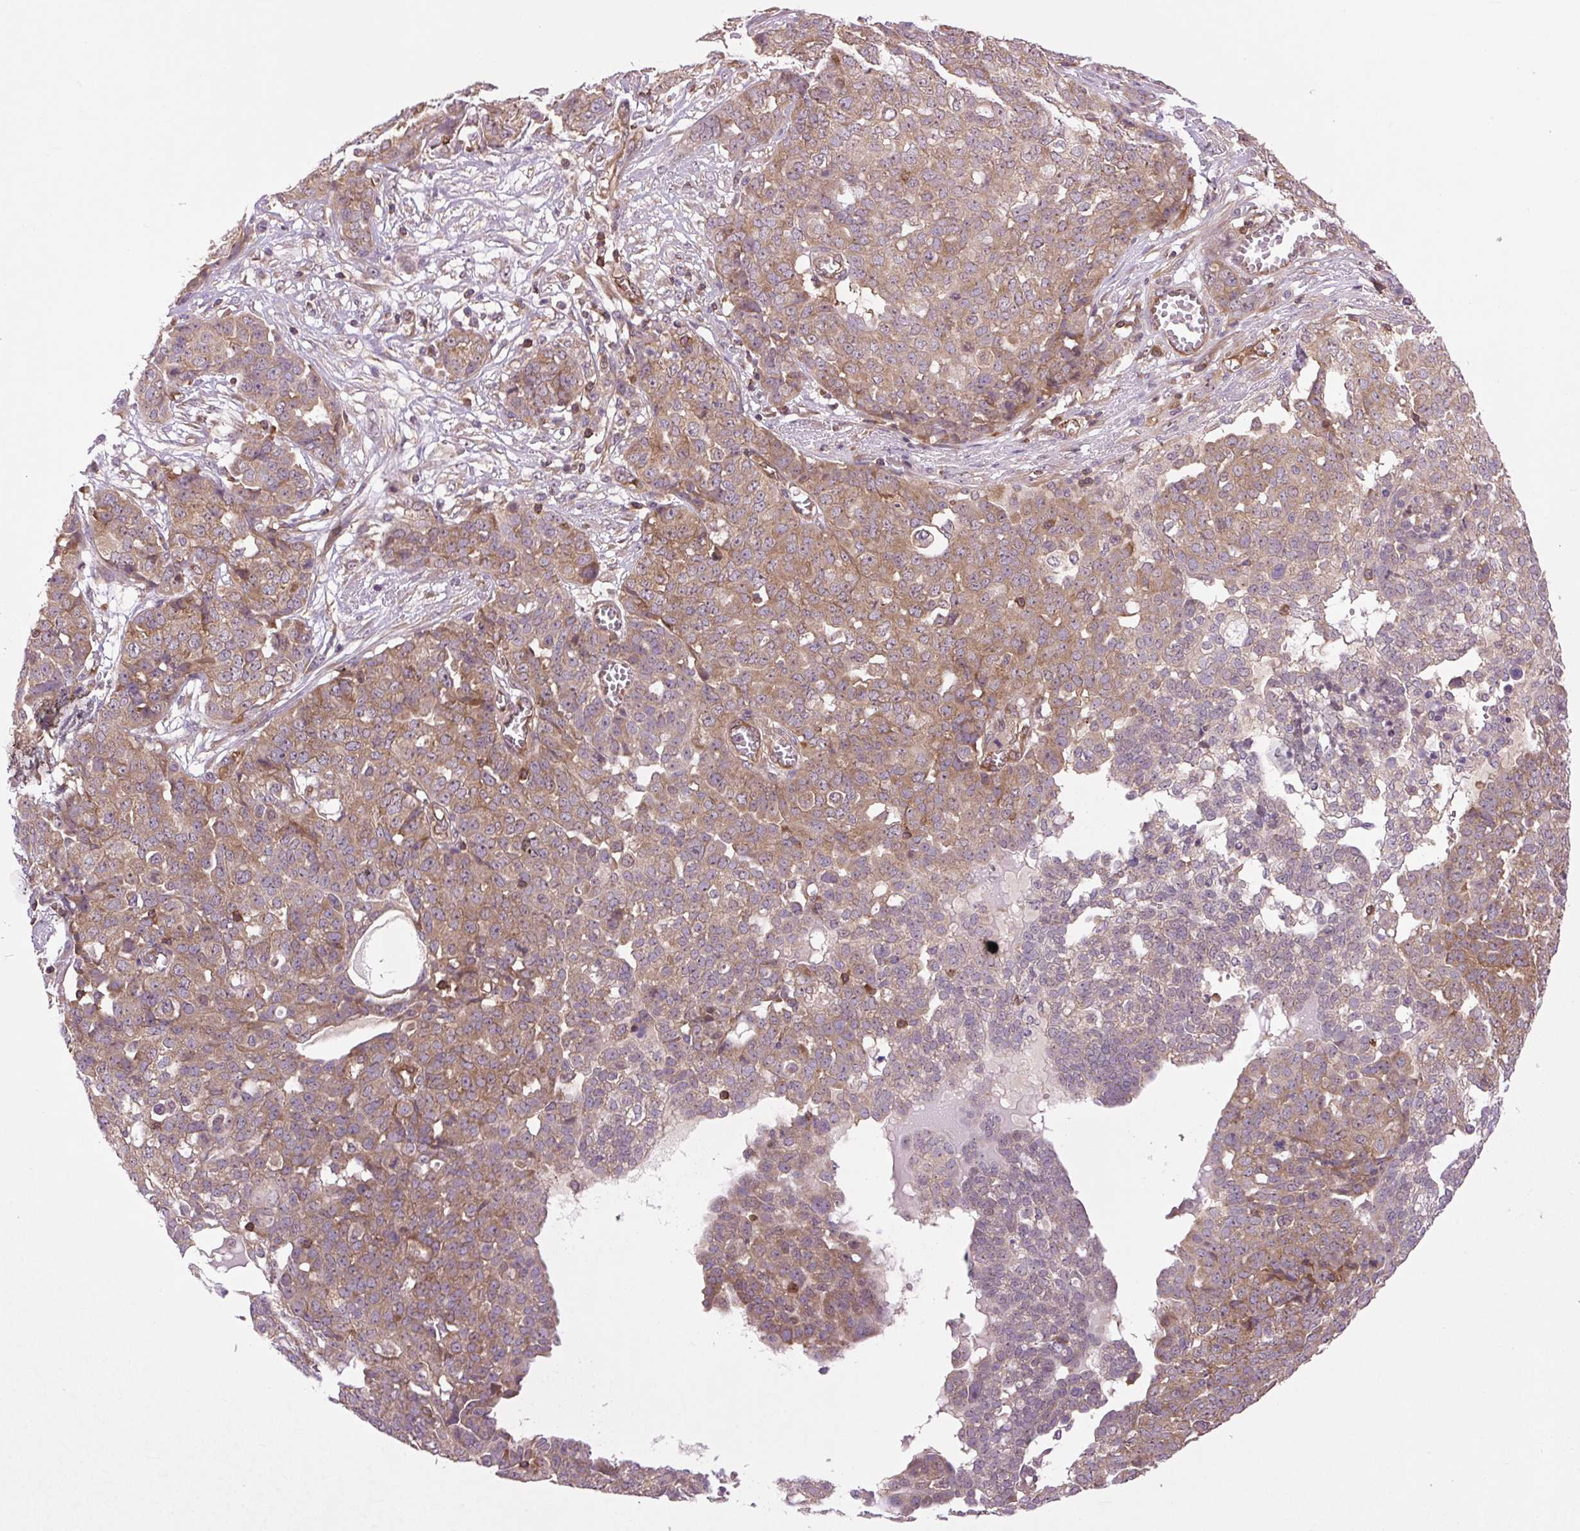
{"staining": {"intensity": "moderate", "quantity": ">75%", "location": "cytoplasmic/membranous,nuclear"}, "tissue": "ovarian cancer", "cell_type": "Tumor cells", "image_type": "cancer", "snomed": [{"axis": "morphology", "description": "Cystadenocarcinoma, serous, NOS"}, {"axis": "topography", "description": "Soft tissue"}, {"axis": "topography", "description": "Ovary"}], "caption": "Immunohistochemical staining of human ovarian cancer reveals medium levels of moderate cytoplasmic/membranous and nuclear protein expression in approximately >75% of tumor cells. (Brightfield microscopy of DAB IHC at high magnification).", "gene": "PLCG1", "patient": {"sex": "female", "age": 57}}